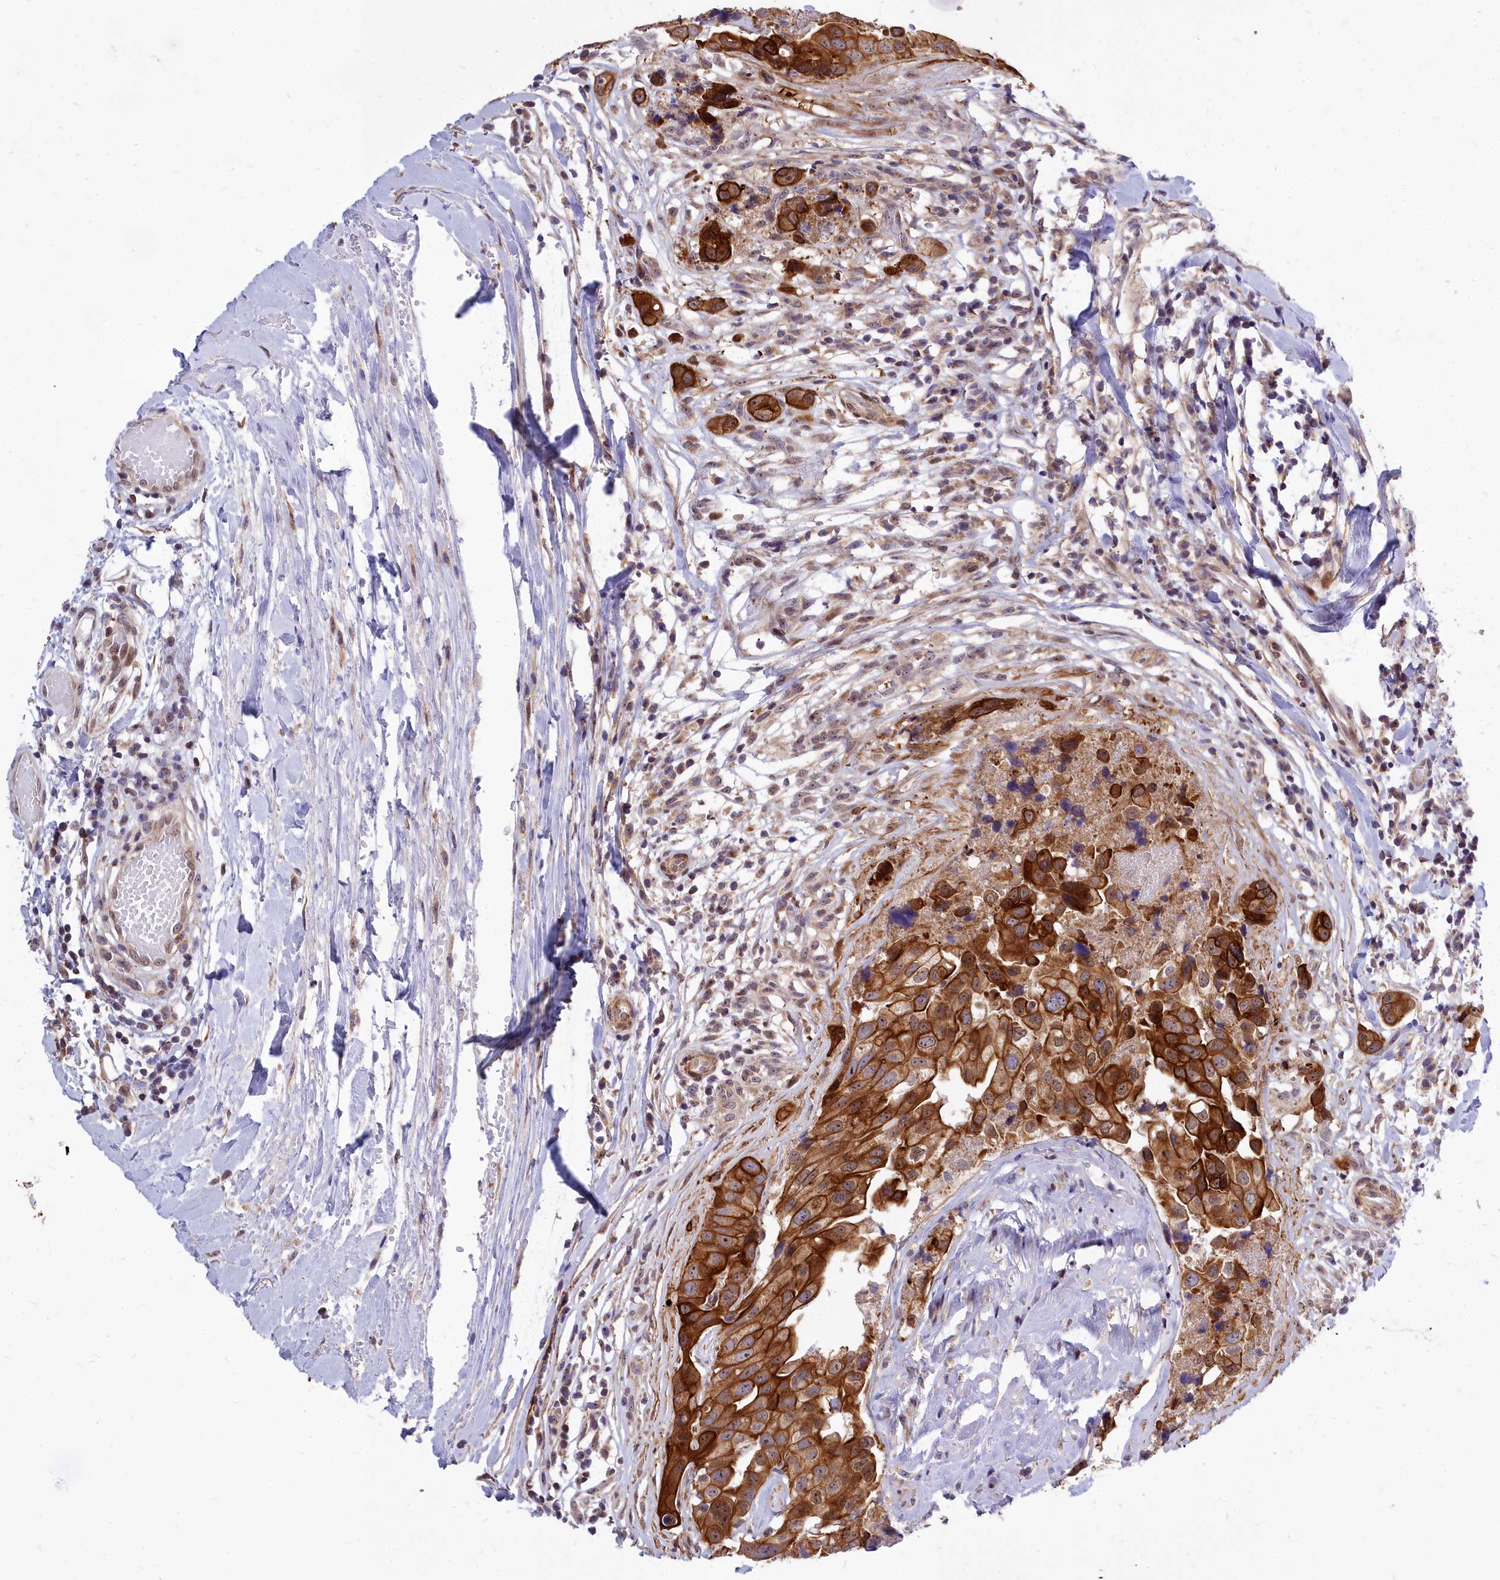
{"staining": {"intensity": "strong", "quantity": ">75%", "location": "cytoplasmic/membranous,nuclear"}, "tissue": "head and neck cancer", "cell_type": "Tumor cells", "image_type": "cancer", "snomed": [{"axis": "morphology", "description": "Adenocarcinoma, NOS"}, {"axis": "morphology", "description": "Adenocarcinoma, metastatic, NOS"}, {"axis": "topography", "description": "Head-Neck"}], "caption": "Immunohistochemical staining of adenocarcinoma (head and neck) shows strong cytoplasmic/membranous and nuclear protein staining in approximately >75% of tumor cells.", "gene": "ABCB8", "patient": {"sex": "male", "age": 75}}